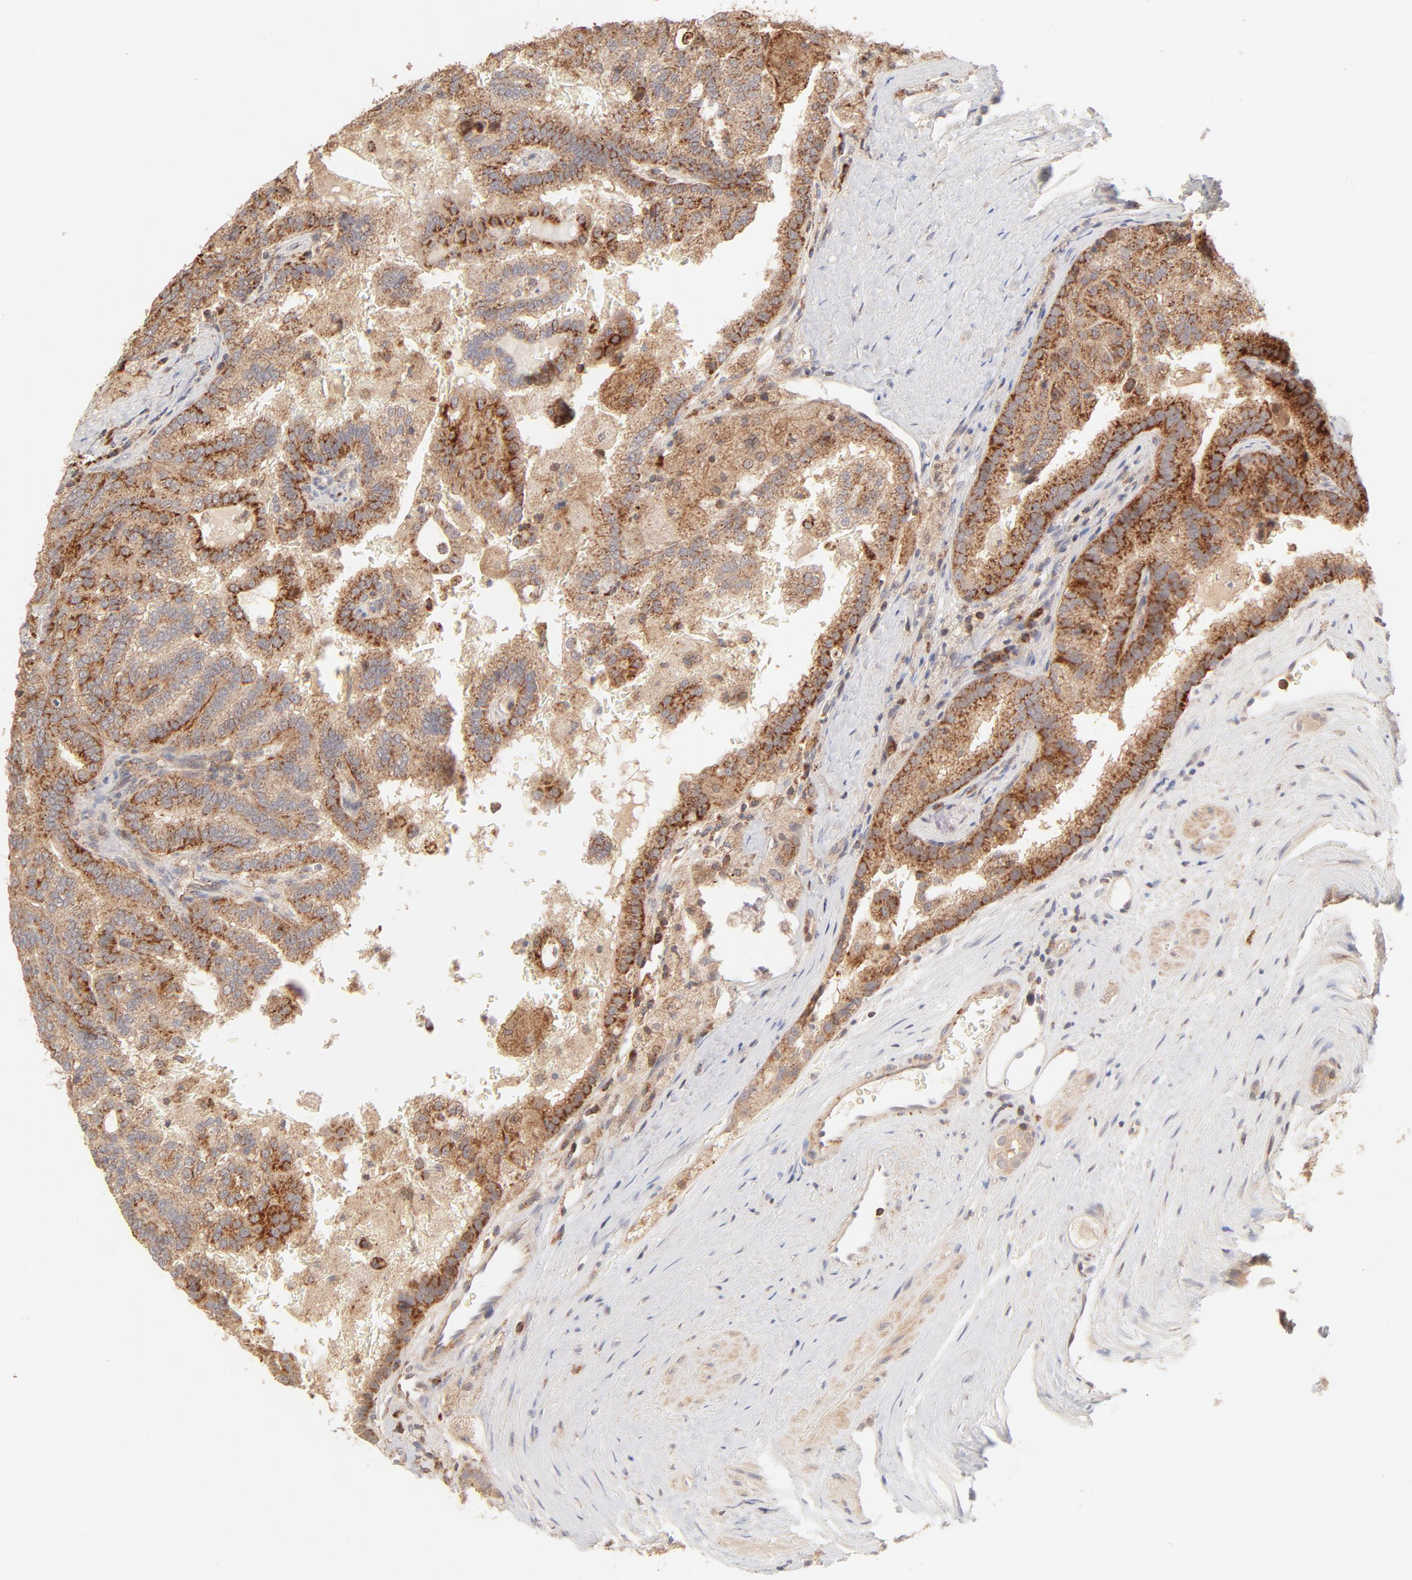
{"staining": {"intensity": "strong", "quantity": ">75%", "location": "cytoplasmic/membranous"}, "tissue": "renal cancer", "cell_type": "Tumor cells", "image_type": "cancer", "snomed": [{"axis": "morphology", "description": "Adenocarcinoma, NOS"}, {"axis": "topography", "description": "Kidney"}], "caption": "Protein staining shows strong cytoplasmic/membranous positivity in approximately >75% of tumor cells in renal adenocarcinoma. (brown staining indicates protein expression, while blue staining denotes nuclei).", "gene": "CSPG4", "patient": {"sex": "male", "age": 61}}